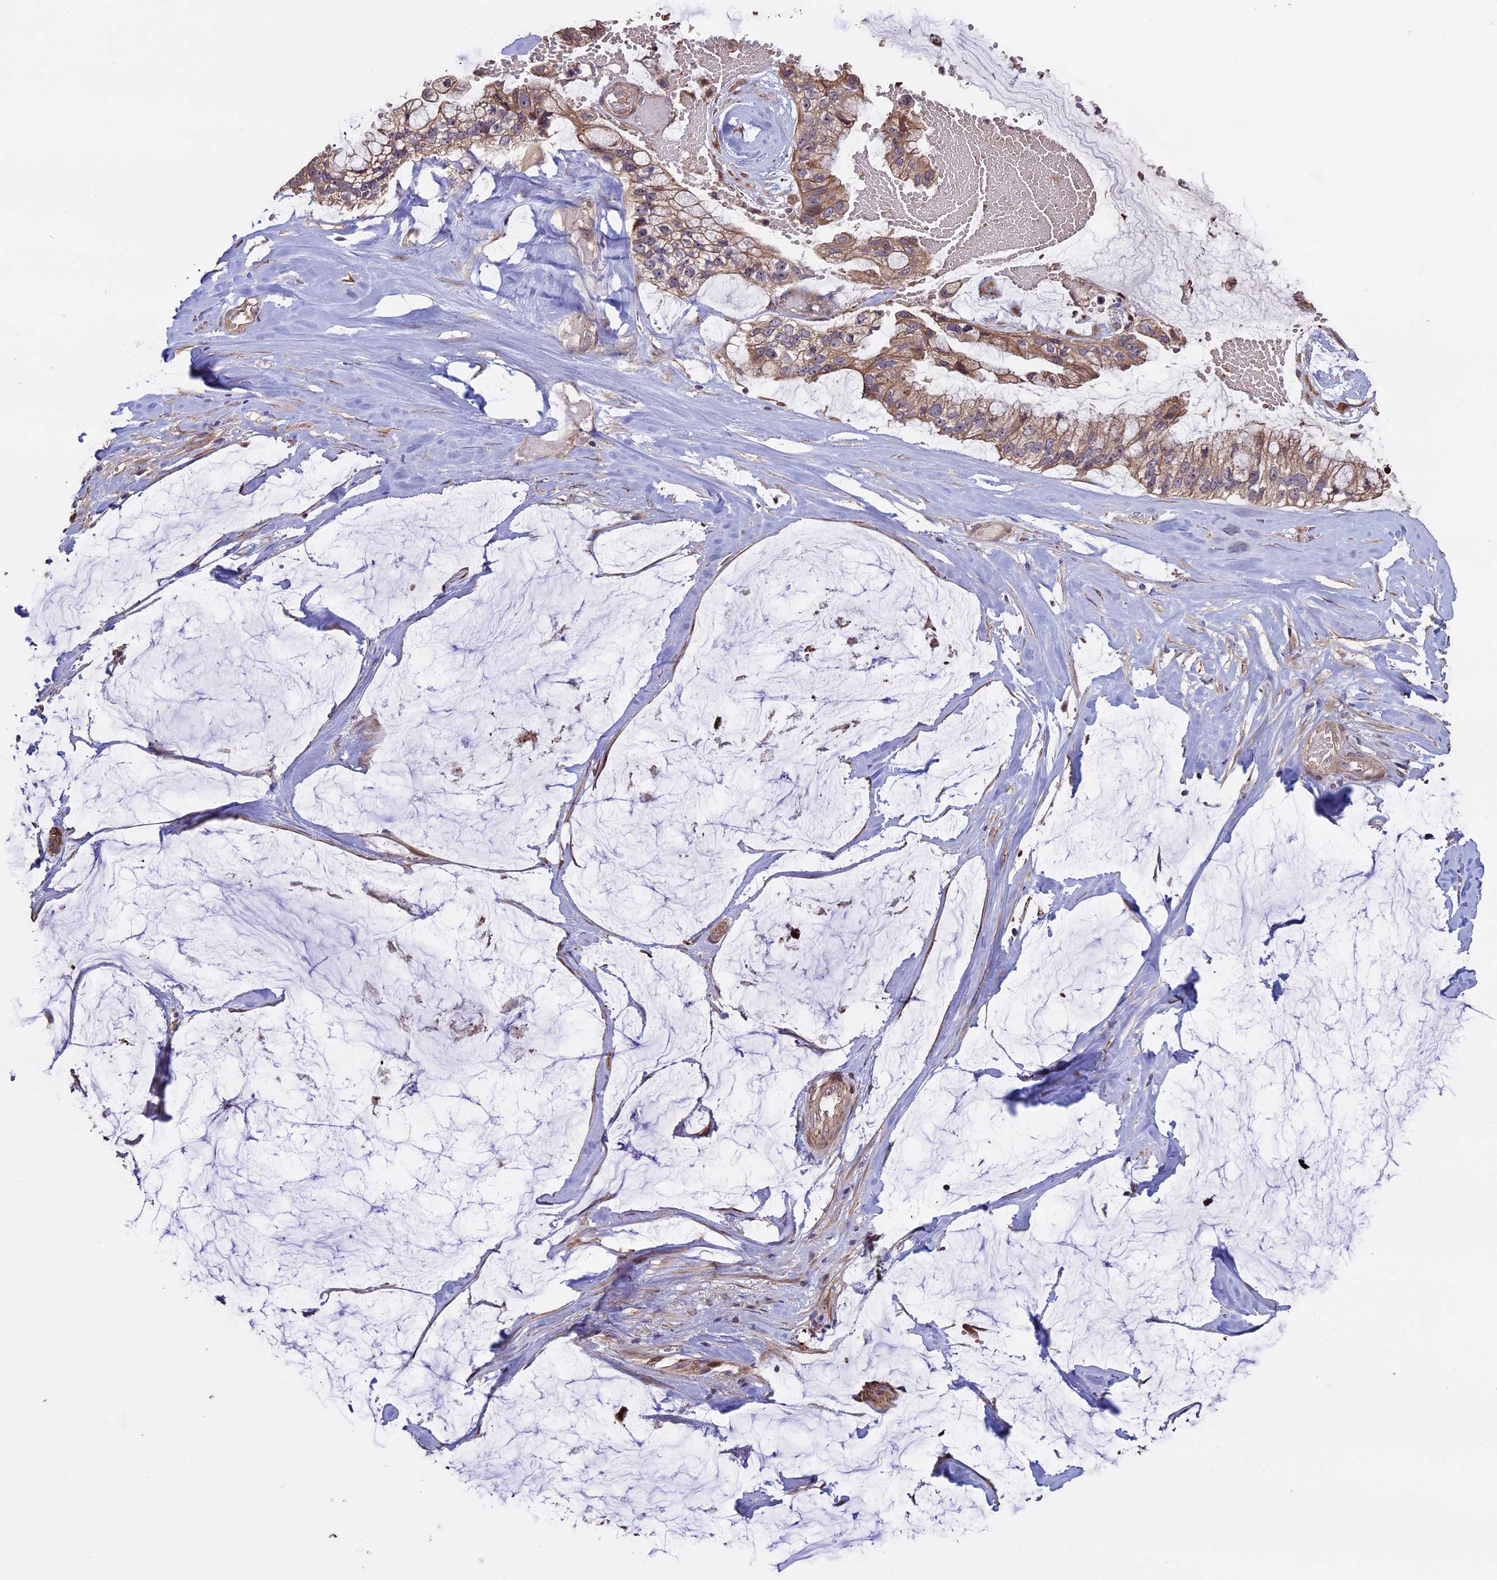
{"staining": {"intensity": "moderate", "quantity": ">75%", "location": "cytoplasmic/membranous"}, "tissue": "ovarian cancer", "cell_type": "Tumor cells", "image_type": "cancer", "snomed": [{"axis": "morphology", "description": "Cystadenocarcinoma, mucinous, NOS"}, {"axis": "topography", "description": "Ovary"}], "caption": "An image of ovarian cancer (mucinous cystadenocarcinoma) stained for a protein shows moderate cytoplasmic/membranous brown staining in tumor cells.", "gene": "VWA3A", "patient": {"sex": "female", "age": 39}}